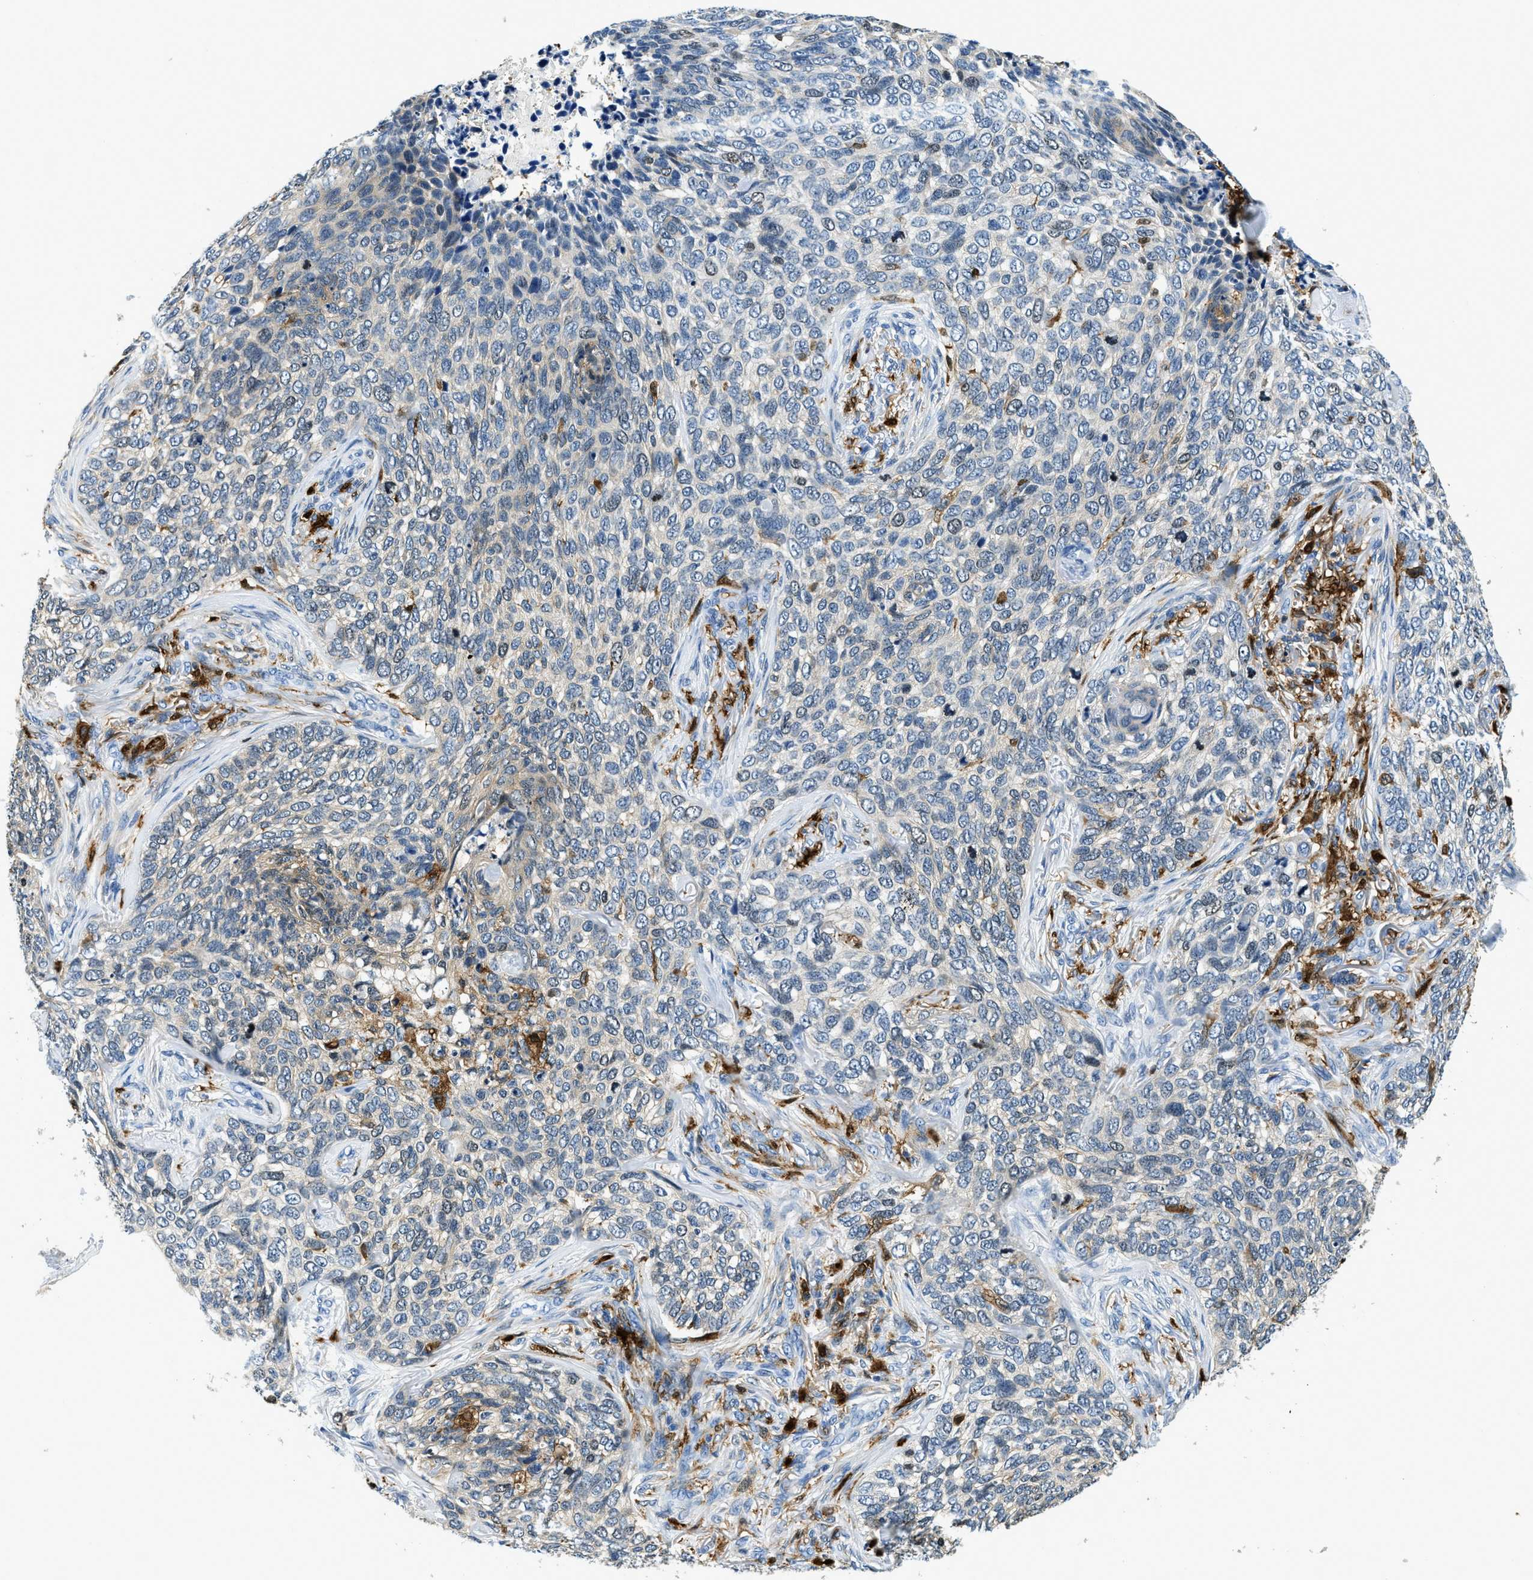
{"staining": {"intensity": "negative", "quantity": "none", "location": "none"}, "tissue": "skin cancer", "cell_type": "Tumor cells", "image_type": "cancer", "snomed": [{"axis": "morphology", "description": "Basal cell carcinoma"}, {"axis": "topography", "description": "Skin"}], "caption": "Tumor cells show no significant positivity in basal cell carcinoma (skin).", "gene": "CAPG", "patient": {"sex": "female", "age": 64}}